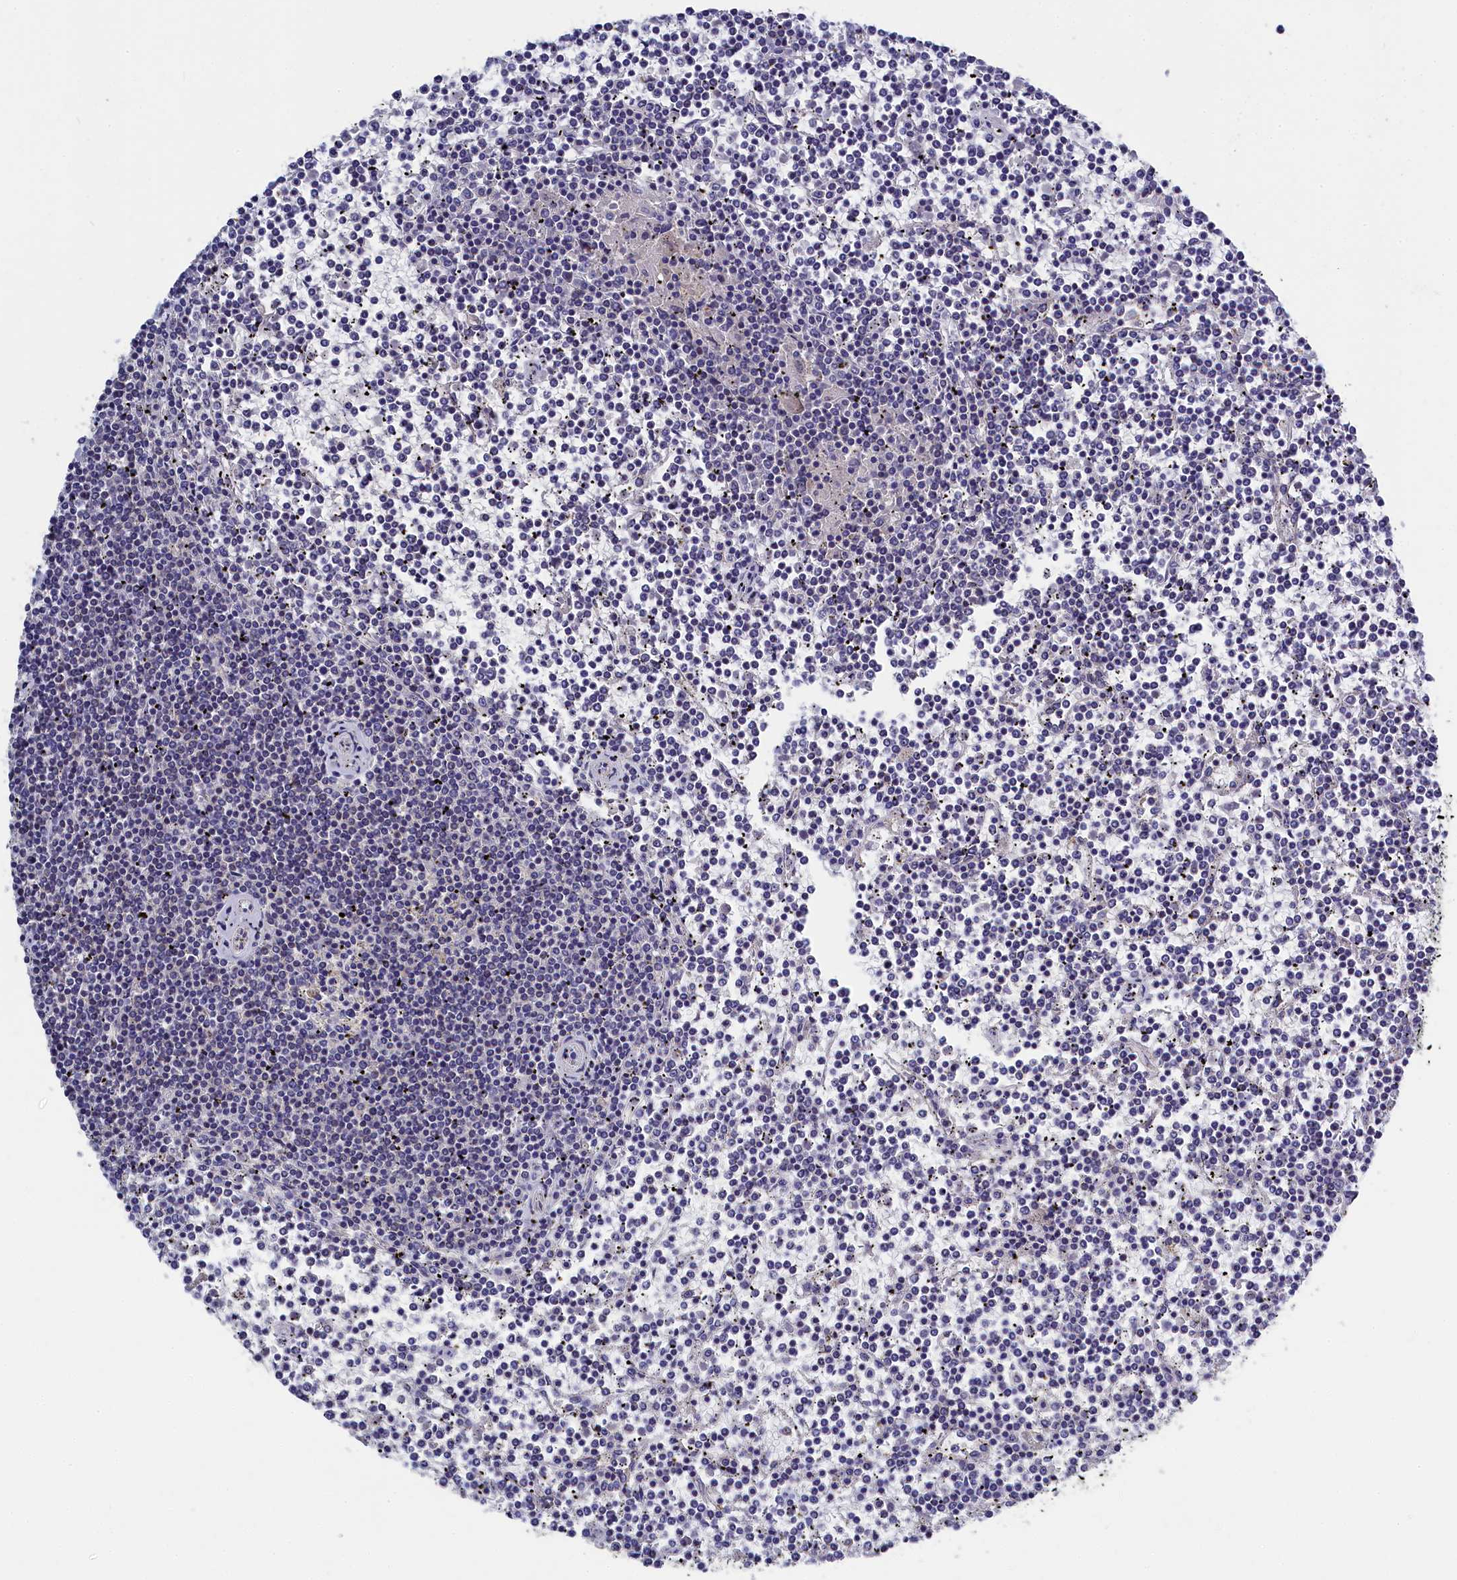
{"staining": {"intensity": "negative", "quantity": "none", "location": "none"}, "tissue": "lymphoma", "cell_type": "Tumor cells", "image_type": "cancer", "snomed": [{"axis": "morphology", "description": "Malignant lymphoma, non-Hodgkin's type, Low grade"}, {"axis": "topography", "description": "Spleen"}], "caption": "Photomicrograph shows no significant protein staining in tumor cells of lymphoma.", "gene": "C11orf54", "patient": {"sex": "female", "age": 19}}